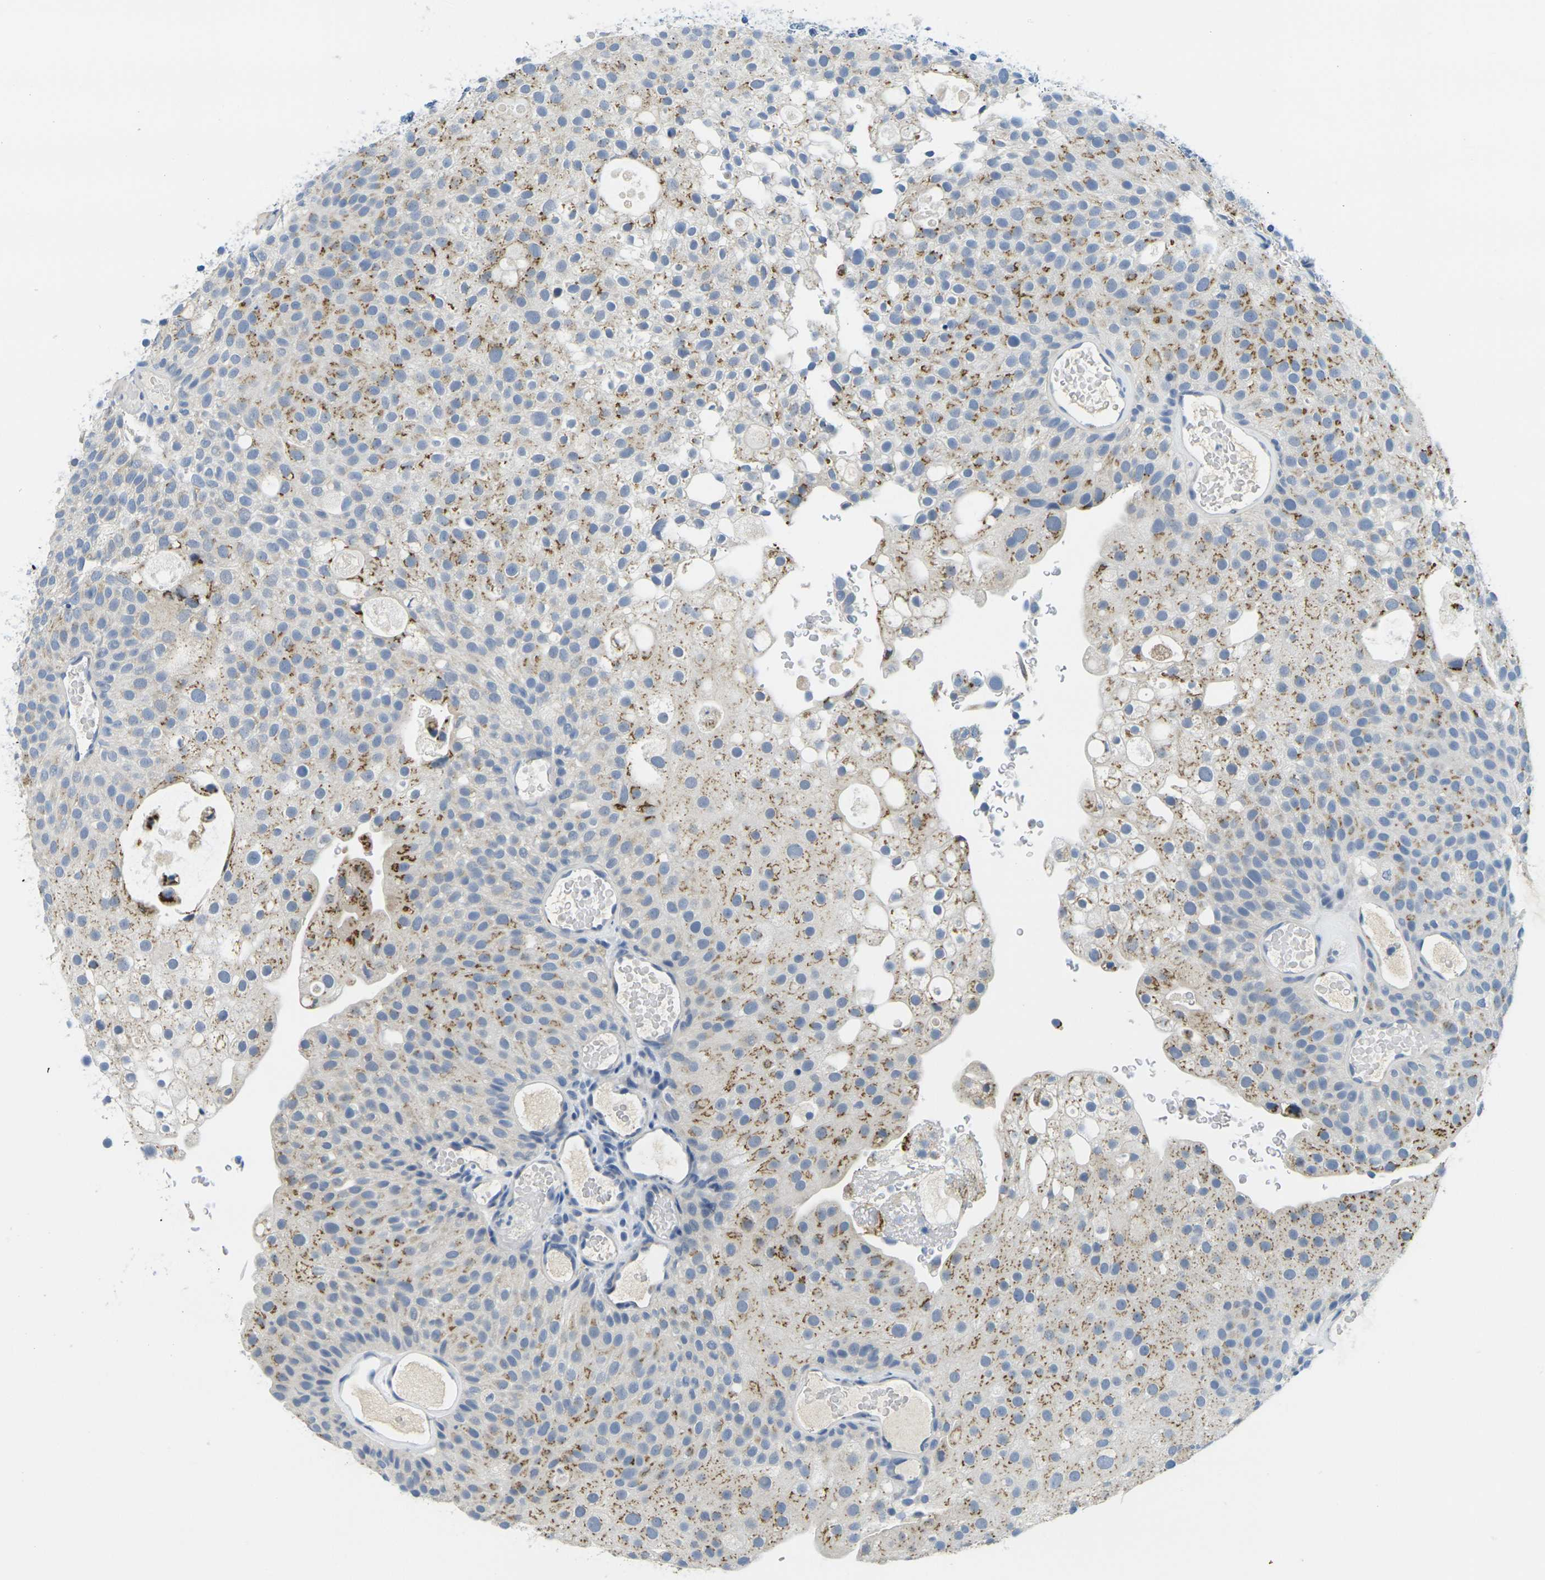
{"staining": {"intensity": "moderate", "quantity": "25%-75%", "location": "cytoplasmic/membranous"}, "tissue": "urothelial cancer", "cell_type": "Tumor cells", "image_type": "cancer", "snomed": [{"axis": "morphology", "description": "Urothelial carcinoma, Low grade"}, {"axis": "topography", "description": "Urinary bladder"}], "caption": "Protein staining of urothelial cancer tissue shows moderate cytoplasmic/membranous staining in approximately 25%-75% of tumor cells.", "gene": "FAM3D", "patient": {"sex": "male", "age": 78}}